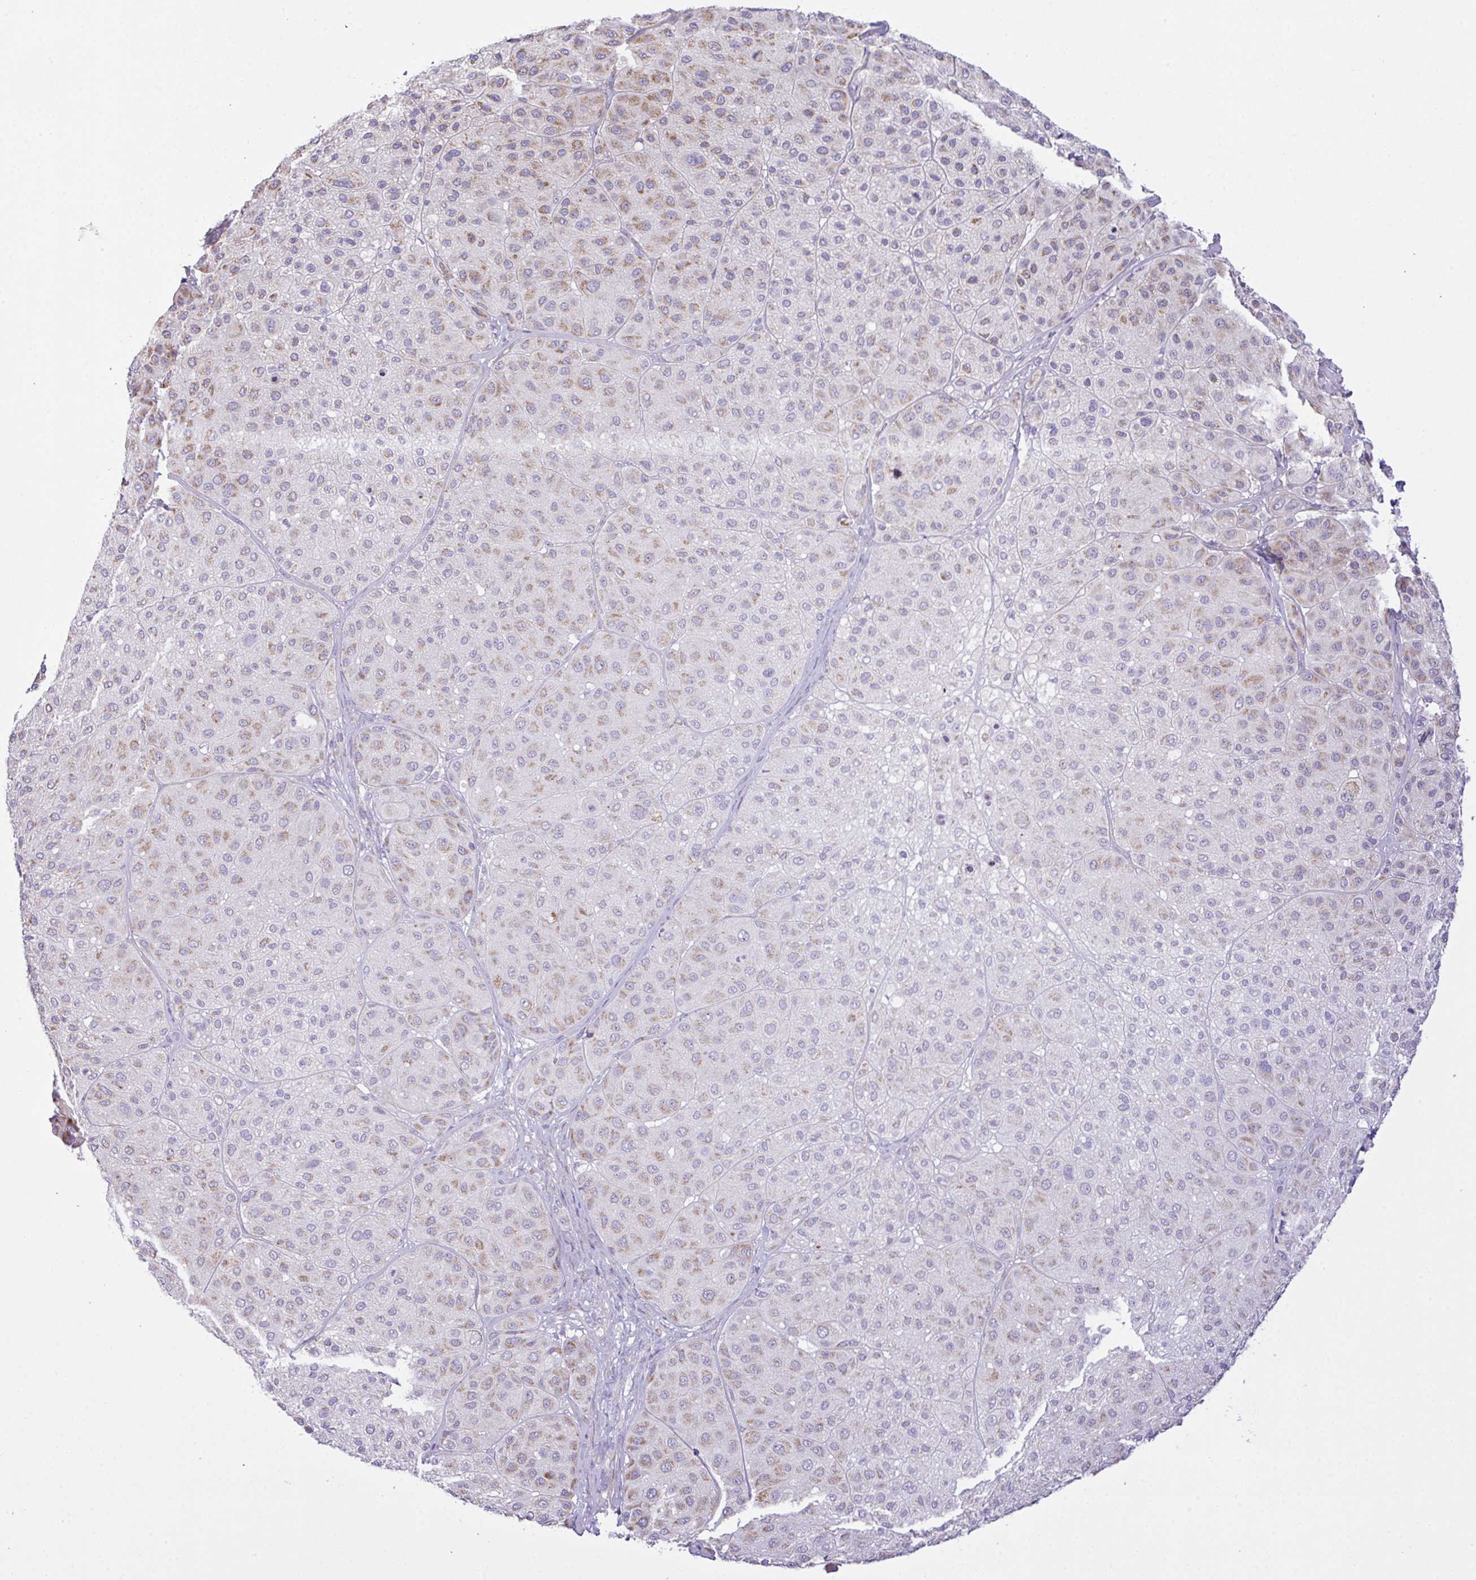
{"staining": {"intensity": "weak", "quantity": "25%-75%", "location": "cytoplasmic/membranous"}, "tissue": "melanoma", "cell_type": "Tumor cells", "image_type": "cancer", "snomed": [{"axis": "morphology", "description": "Malignant melanoma, Metastatic site"}, {"axis": "topography", "description": "Smooth muscle"}], "caption": "IHC (DAB) staining of human malignant melanoma (metastatic site) demonstrates weak cytoplasmic/membranous protein staining in about 25%-75% of tumor cells. The protein of interest is shown in brown color, while the nuclei are stained blue.", "gene": "CHDH", "patient": {"sex": "male", "age": 41}}